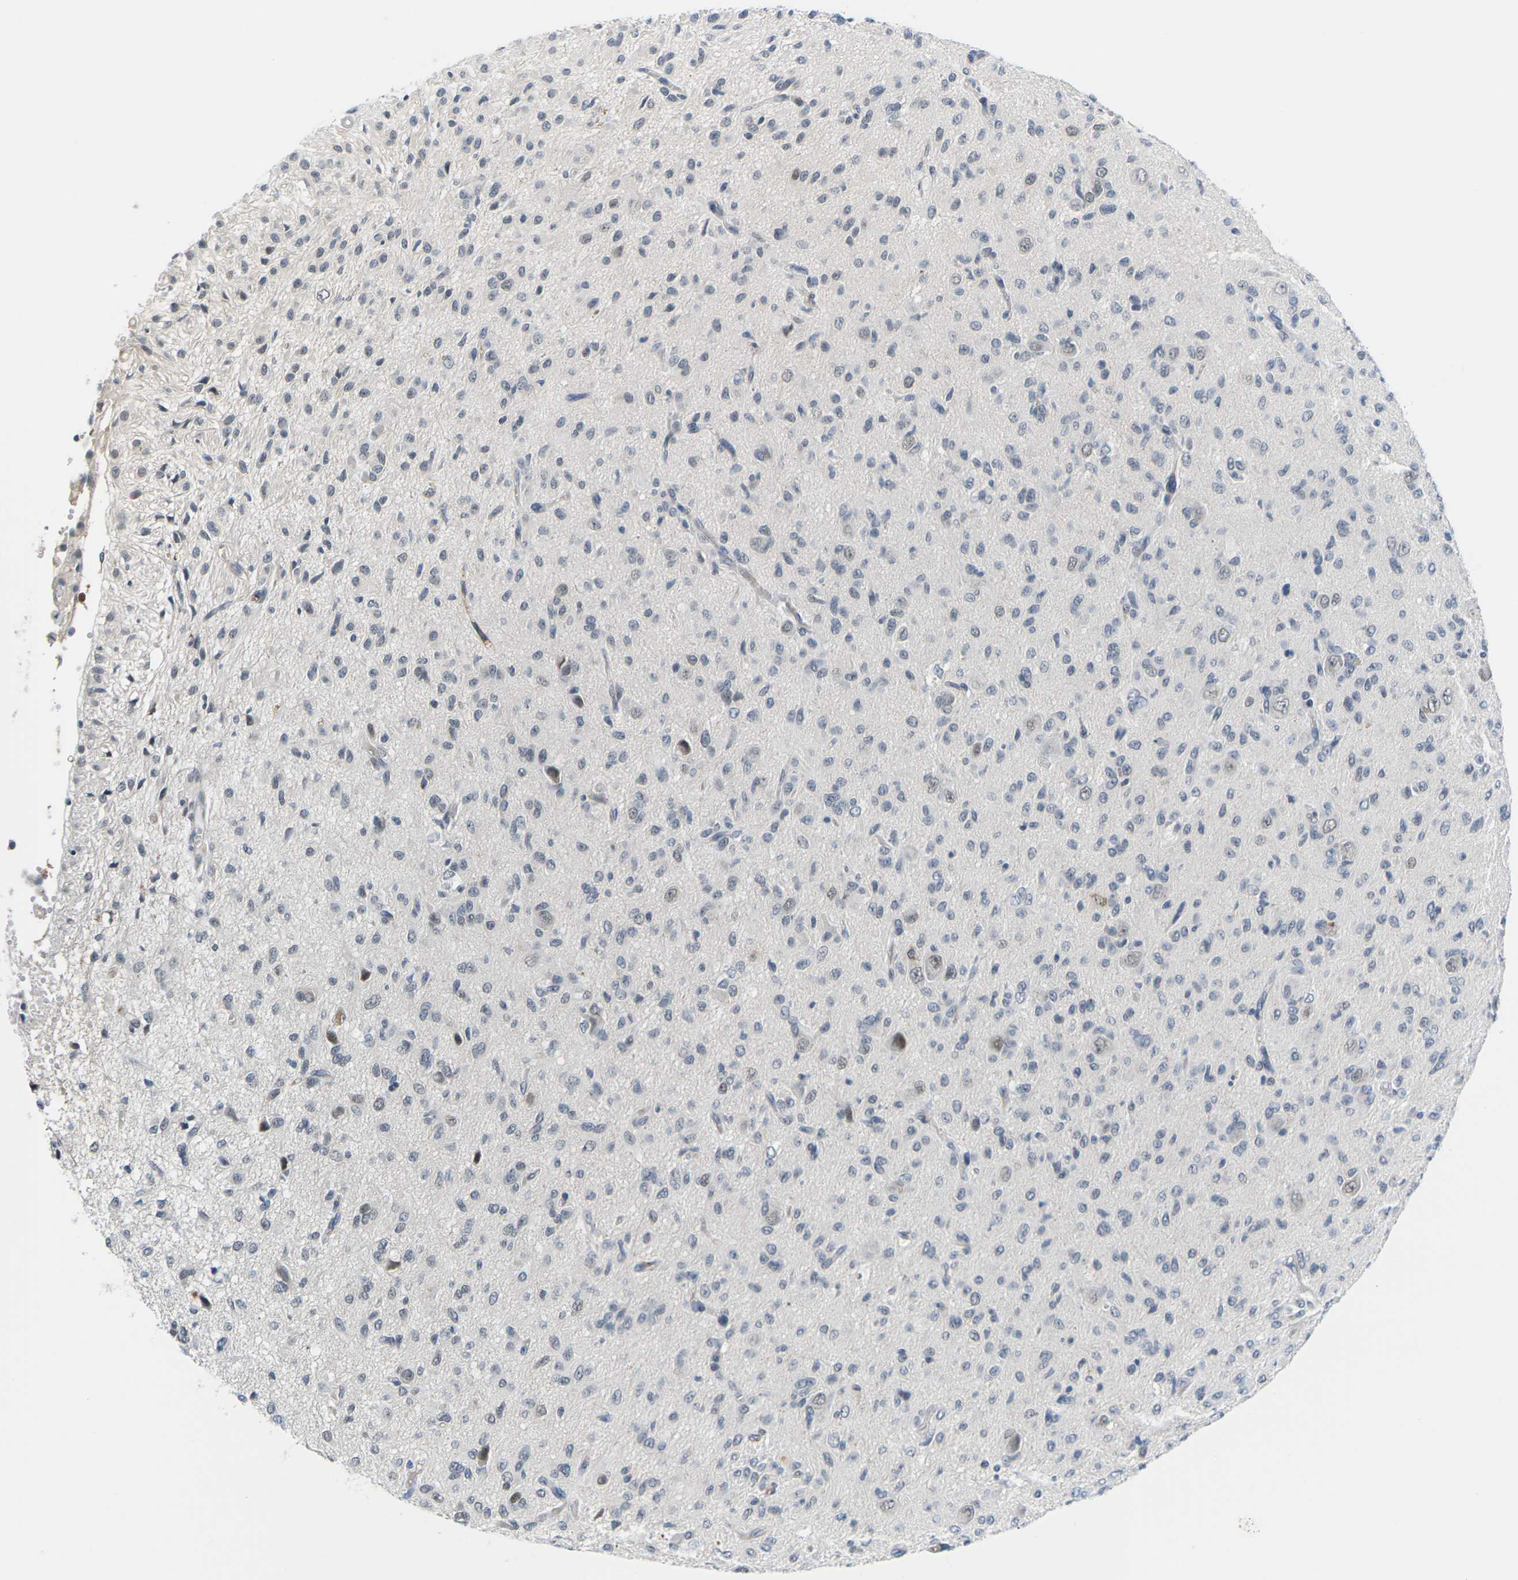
{"staining": {"intensity": "moderate", "quantity": "<25%", "location": "nuclear"}, "tissue": "glioma", "cell_type": "Tumor cells", "image_type": "cancer", "snomed": [{"axis": "morphology", "description": "Glioma, malignant, High grade"}, {"axis": "topography", "description": "Brain"}], "caption": "Immunohistochemical staining of human glioma displays low levels of moderate nuclear protein positivity in about <25% of tumor cells. The protein of interest is stained brown, and the nuclei are stained in blue (DAB (3,3'-diaminobenzidine) IHC with brightfield microscopy, high magnification).", "gene": "PKP2", "patient": {"sex": "female", "age": 59}}